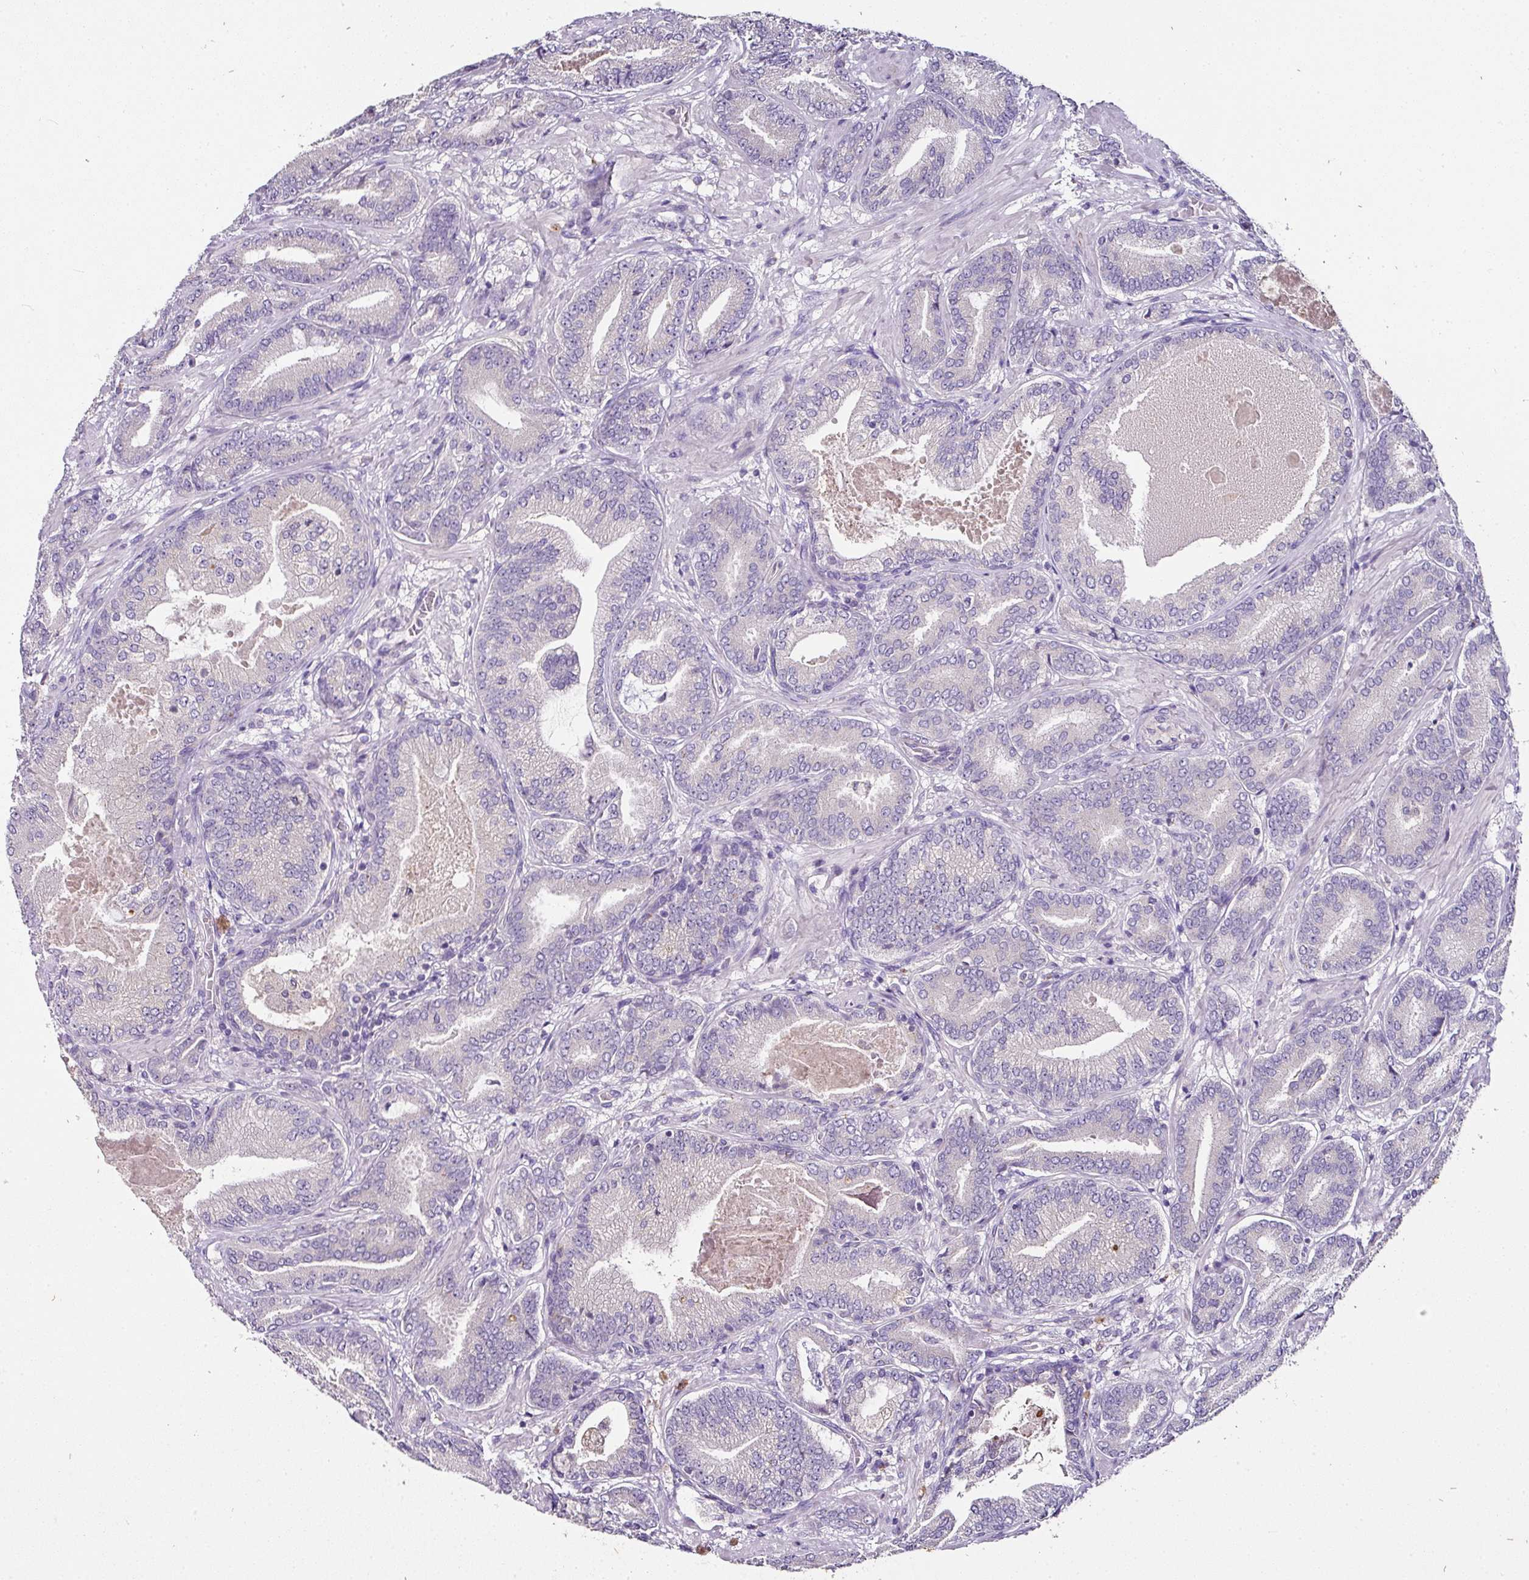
{"staining": {"intensity": "negative", "quantity": "none", "location": "none"}, "tissue": "prostate cancer", "cell_type": "Tumor cells", "image_type": "cancer", "snomed": [{"axis": "morphology", "description": "Adenocarcinoma, Low grade"}, {"axis": "topography", "description": "Prostate and seminal vesicle, NOS"}], "caption": "Immunohistochemistry (IHC) micrograph of neoplastic tissue: prostate cancer stained with DAB shows no significant protein staining in tumor cells.", "gene": "SKIC2", "patient": {"sex": "male", "age": 61}}